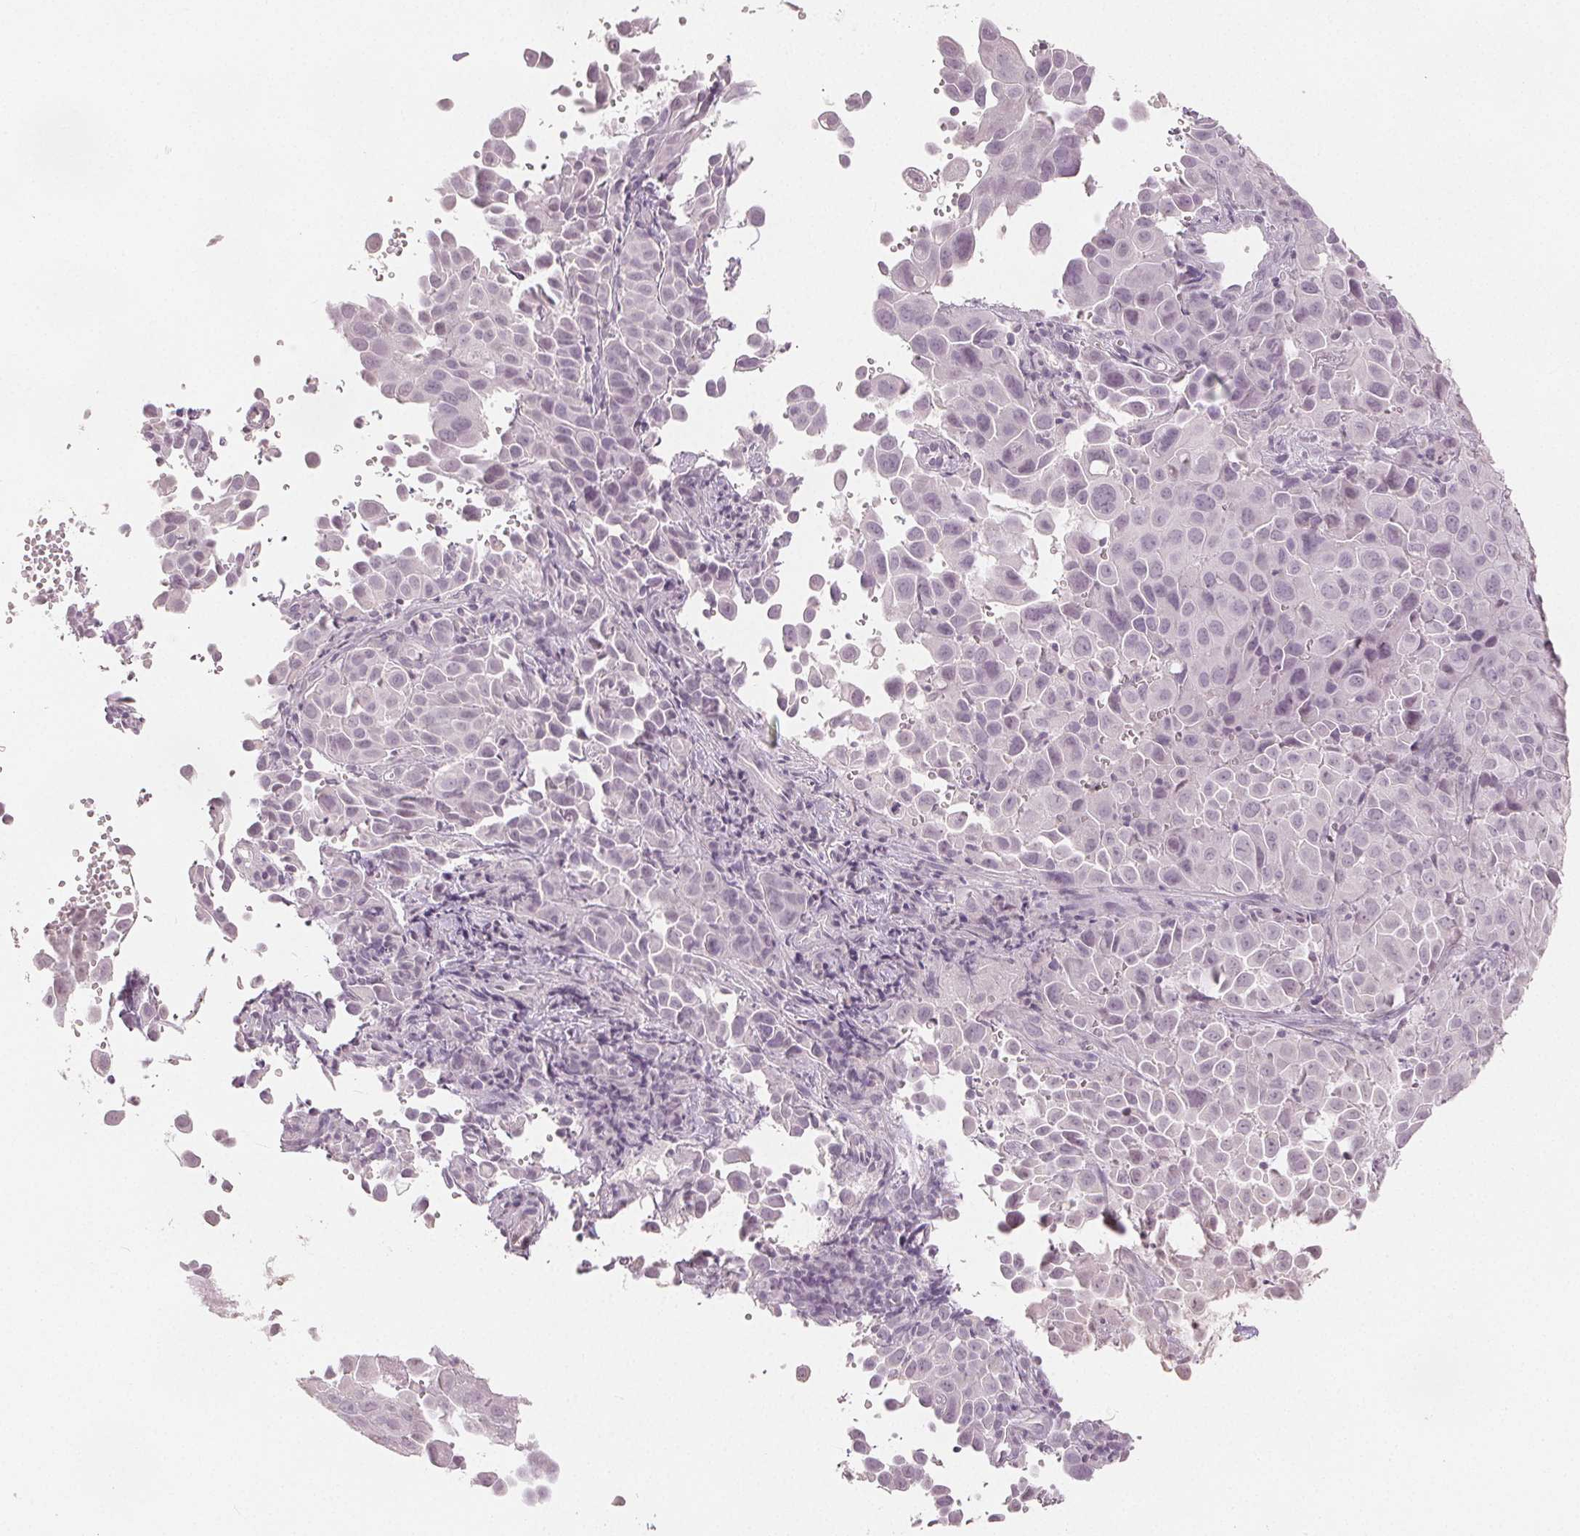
{"staining": {"intensity": "negative", "quantity": "none", "location": "none"}, "tissue": "cervical cancer", "cell_type": "Tumor cells", "image_type": "cancer", "snomed": [{"axis": "morphology", "description": "Squamous cell carcinoma, NOS"}, {"axis": "topography", "description": "Cervix"}], "caption": "The micrograph shows no significant expression in tumor cells of squamous cell carcinoma (cervical). (Stains: DAB immunohistochemistry with hematoxylin counter stain, Microscopy: brightfield microscopy at high magnification).", "gene": "SLC27A5", "patient": {"sex": "female", "age": 55}}